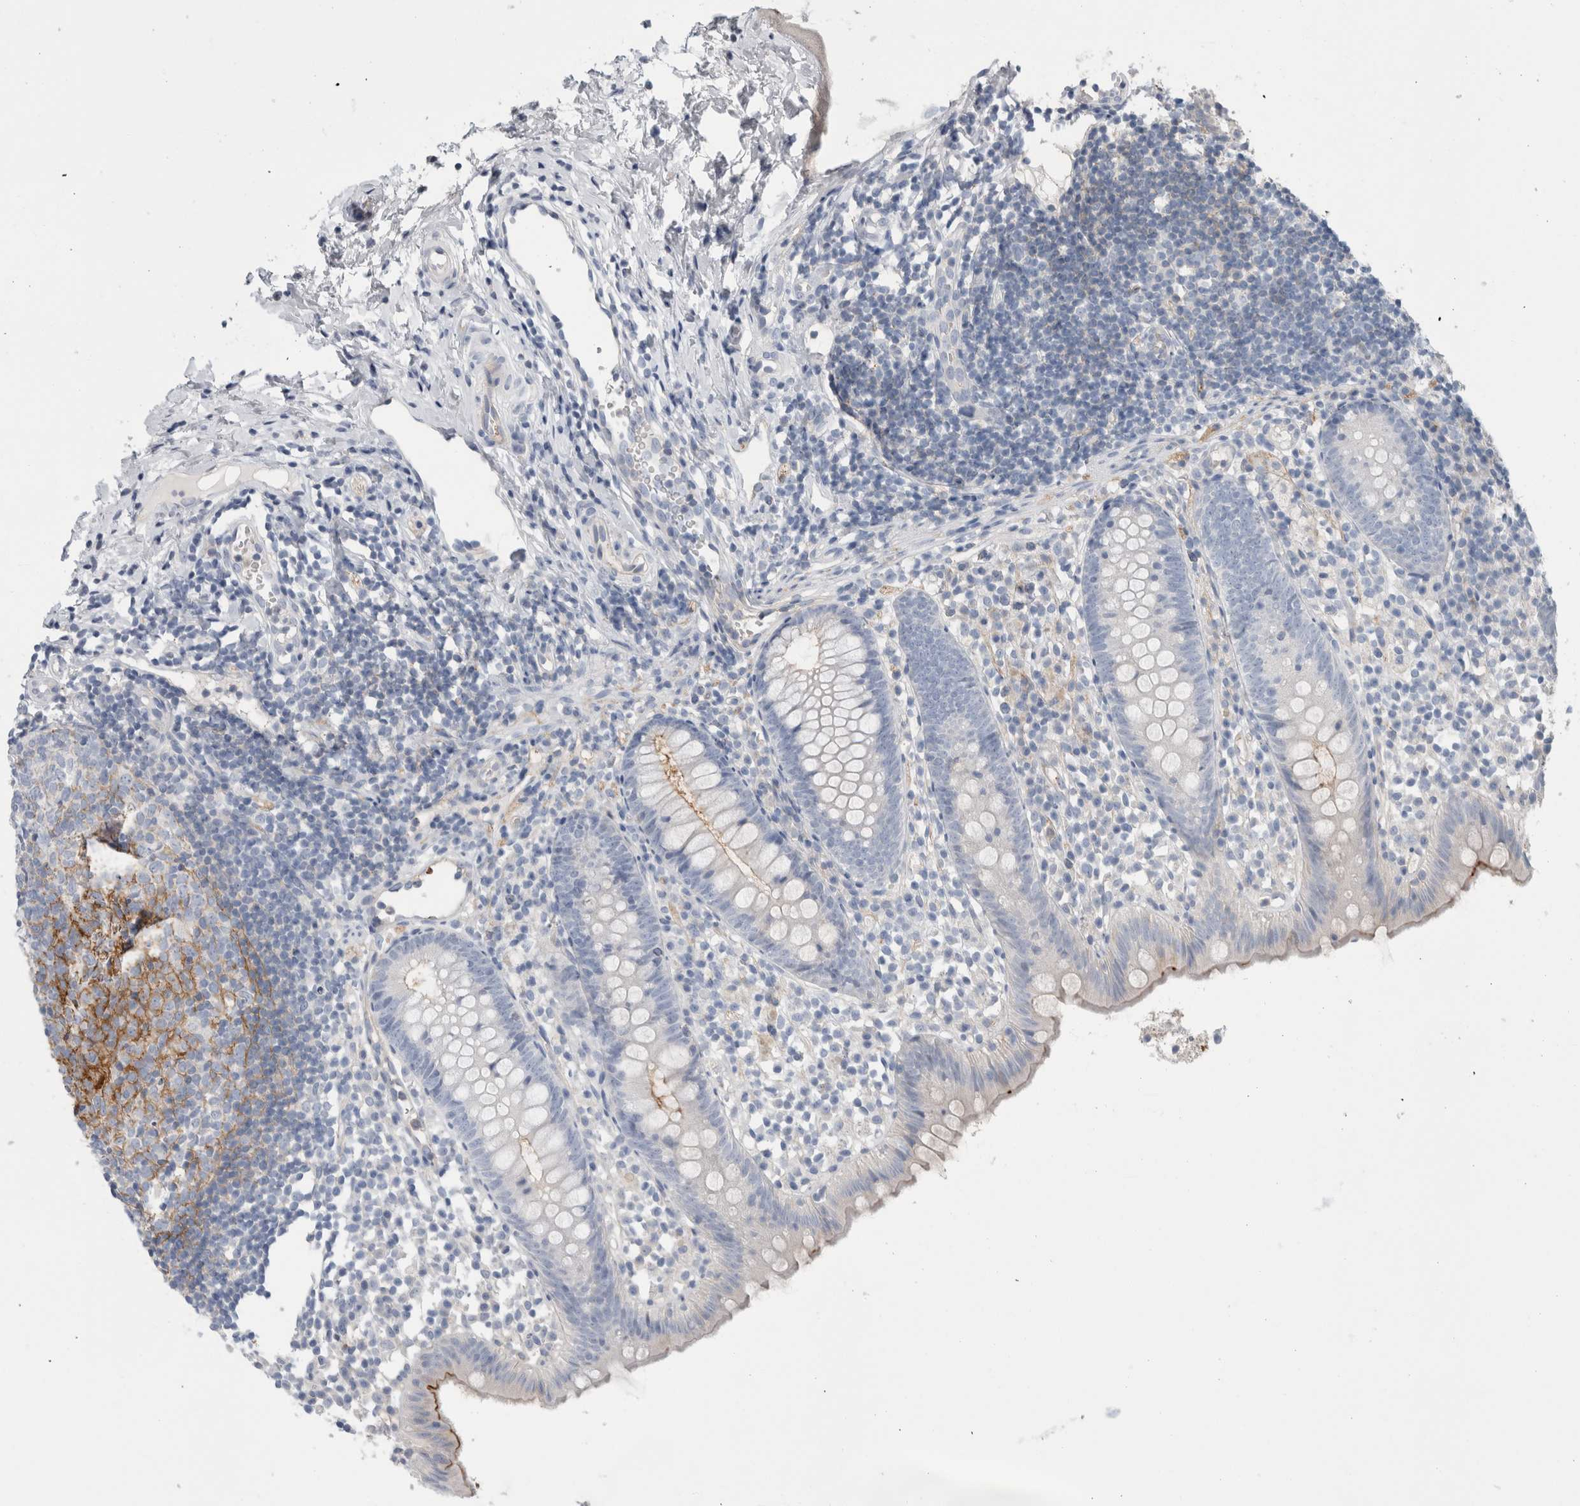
{"staining": {"intensity": "moderate", "quantity": "<25%", "location": "cytoplasmic/membranous"}, "tissue": "appendix", "cell_type": "Glandular cells", "image_type": "normal", "snomed": [{"axis": "morphology", "description": "Normal tissue, NOS"}, {"axis": "topography", "description": "Appendix"}], "caption": "Appendix stained with DAB immunohistochemistry (IHC) displays low levels of moderate cytoplasmic/membranous positivity in about <25% of glandular cells. The protein is shown in brown color, while the nuclei are stained blue.", "gene": "CD55", "patient": {"sex": "female", "age": 20}}